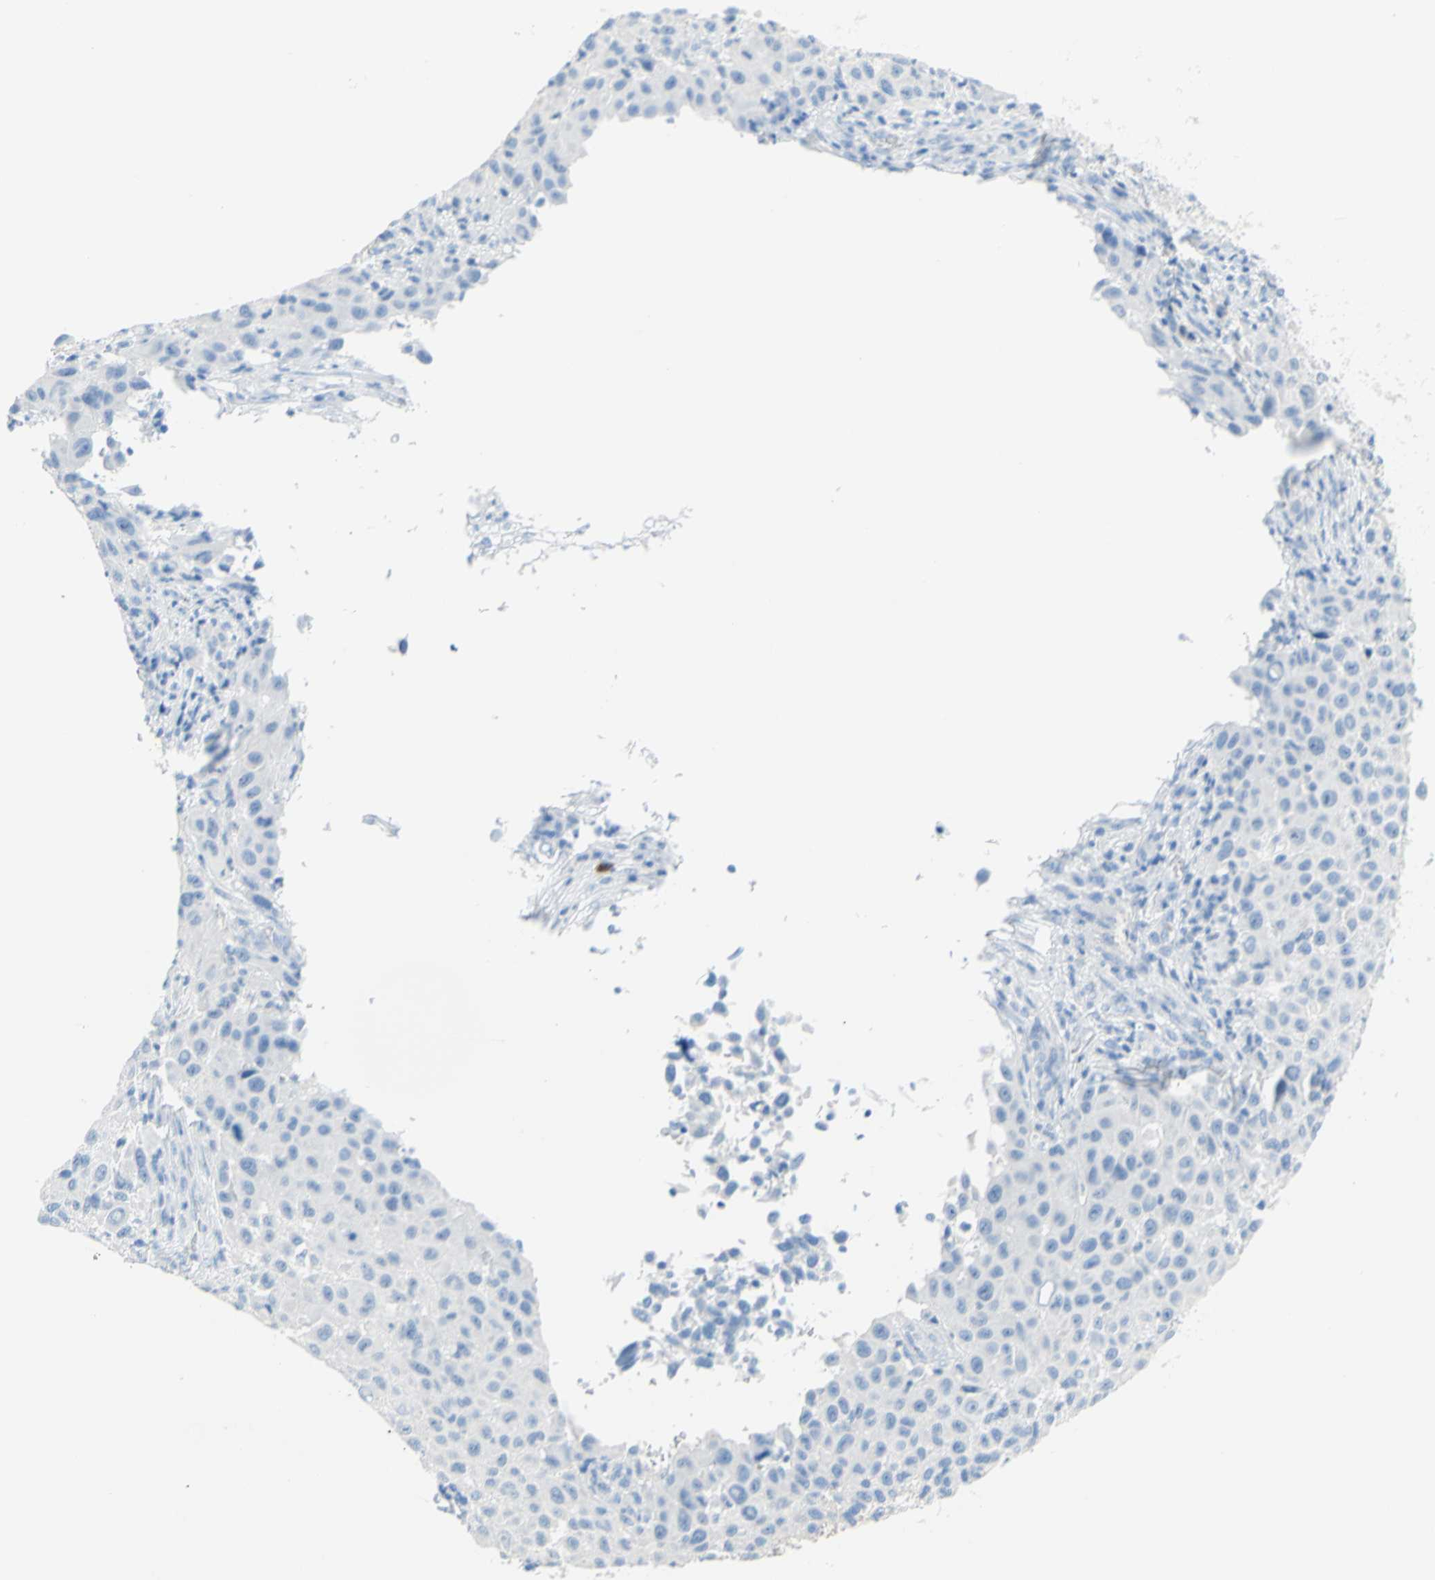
{"staining": {"intensity": "negative", "quantity": "none", "location": "none"}, "tissue": "melanoma", "cell_type": "Tumor cells", "image_type": "cancer", "snomed": [{"axis": "morphology", "description": "Malignant melanoma, Metastatic site"}, {"axis": "topography", "description": "Lymph node"}], "caption": "An immunohistochemistry photomicrograph of malignant melanoma (metastatic site) is shown. There is no staining in tumor cells of malignant melanoma (metastatic site). Nuclei are stained in blue.", "gene": "IL6ST", "patient": {"sex": "male", "age": 61}}